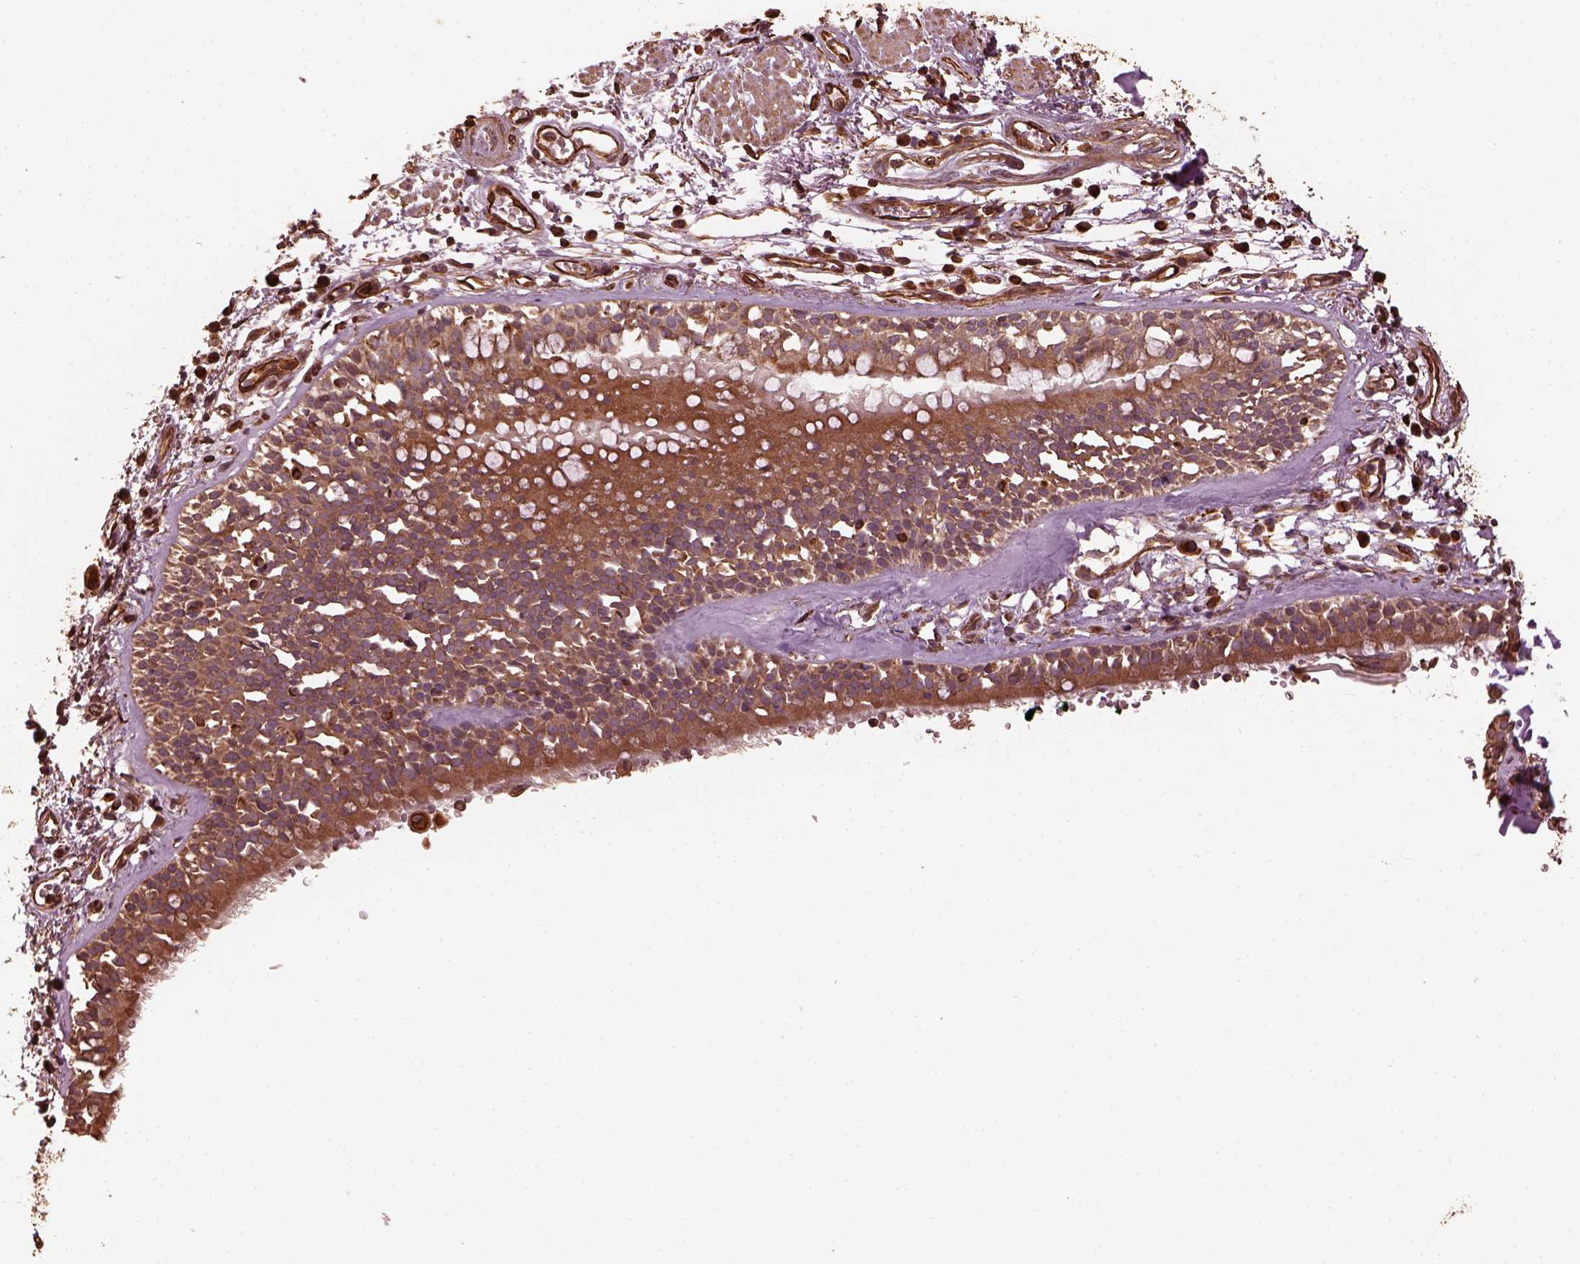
{"staining": {"intensity": "moderate", "quantity": ">75%", "location": "cytoplasmic/membranous,nuclear"}, "tissue": "adipose tissue", "cell_type": "Adipocytes", "image_type": "normal", "snomed": [{"axis": "morphology", "description": "Normal tissue, NOS"}, {"axis": "topography", "description": "Cartilage tissue"}, {"axis": "topography", "description": "Bronchus"}], "caption": "Moderate cytoplasmic/membranous,nuclear positivity for a protein is seen in approximately >75% of adipocytes of normal adipose tissue using immunohistochemistry.", "gene": "GTPBP1", "patient": {"sex": "male", "age": 58}}